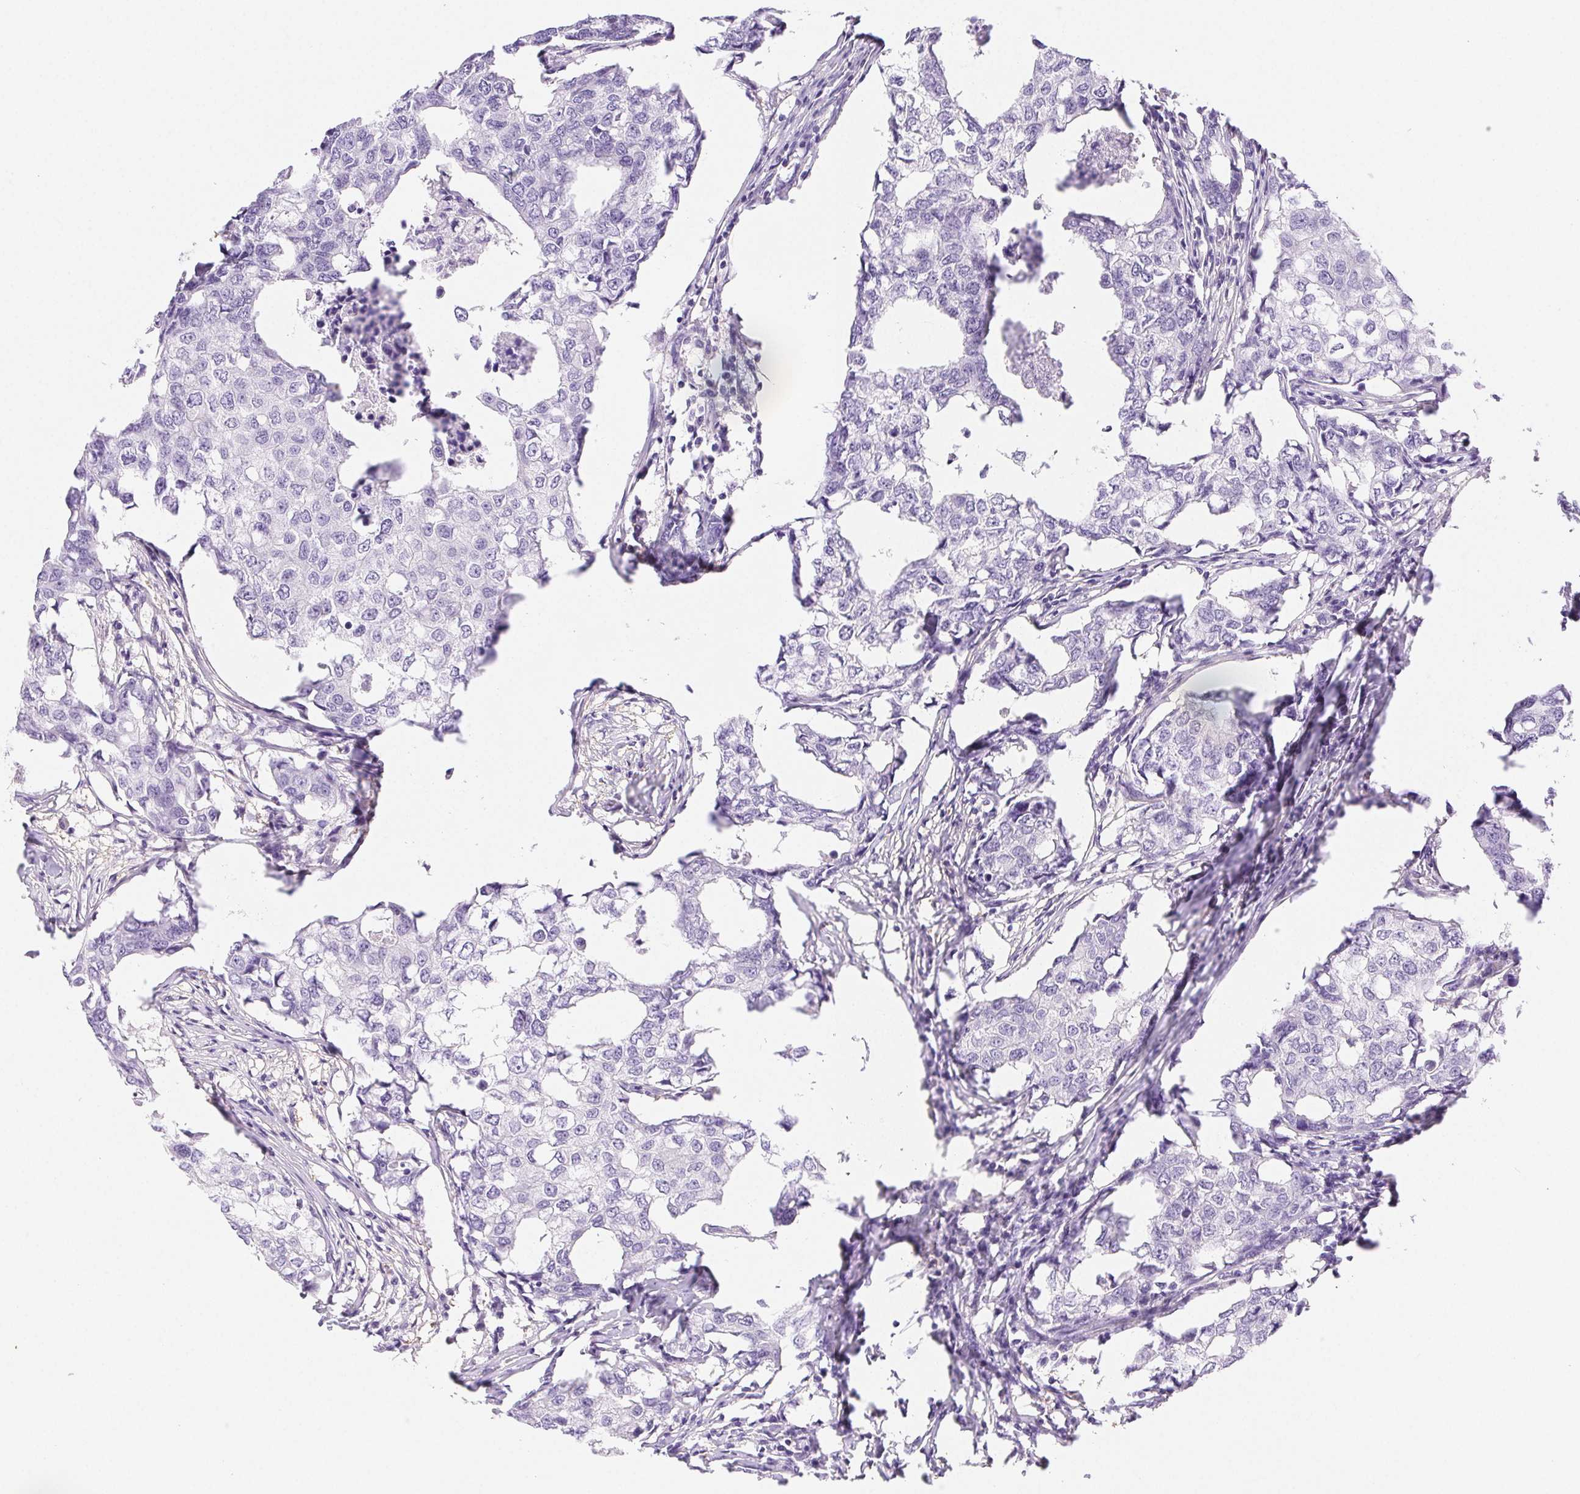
{"staining": {"intensity": "negative", "quantity": "none", "location": "none"}, "tissue": "breast cancer", "cell_type": "Tumor cells", "image_type": "cancer", "snomed": [{"axis": "morphology", "description": "Duct carcinoma"}, {"axis": "topography", "description": "Breast"}], "caption": "Micrograph shows no protein positivity in tumor cells of breast cancer tissue.", "gene": "PNLIP", "patient": {"sex": "female", "age": 27}}